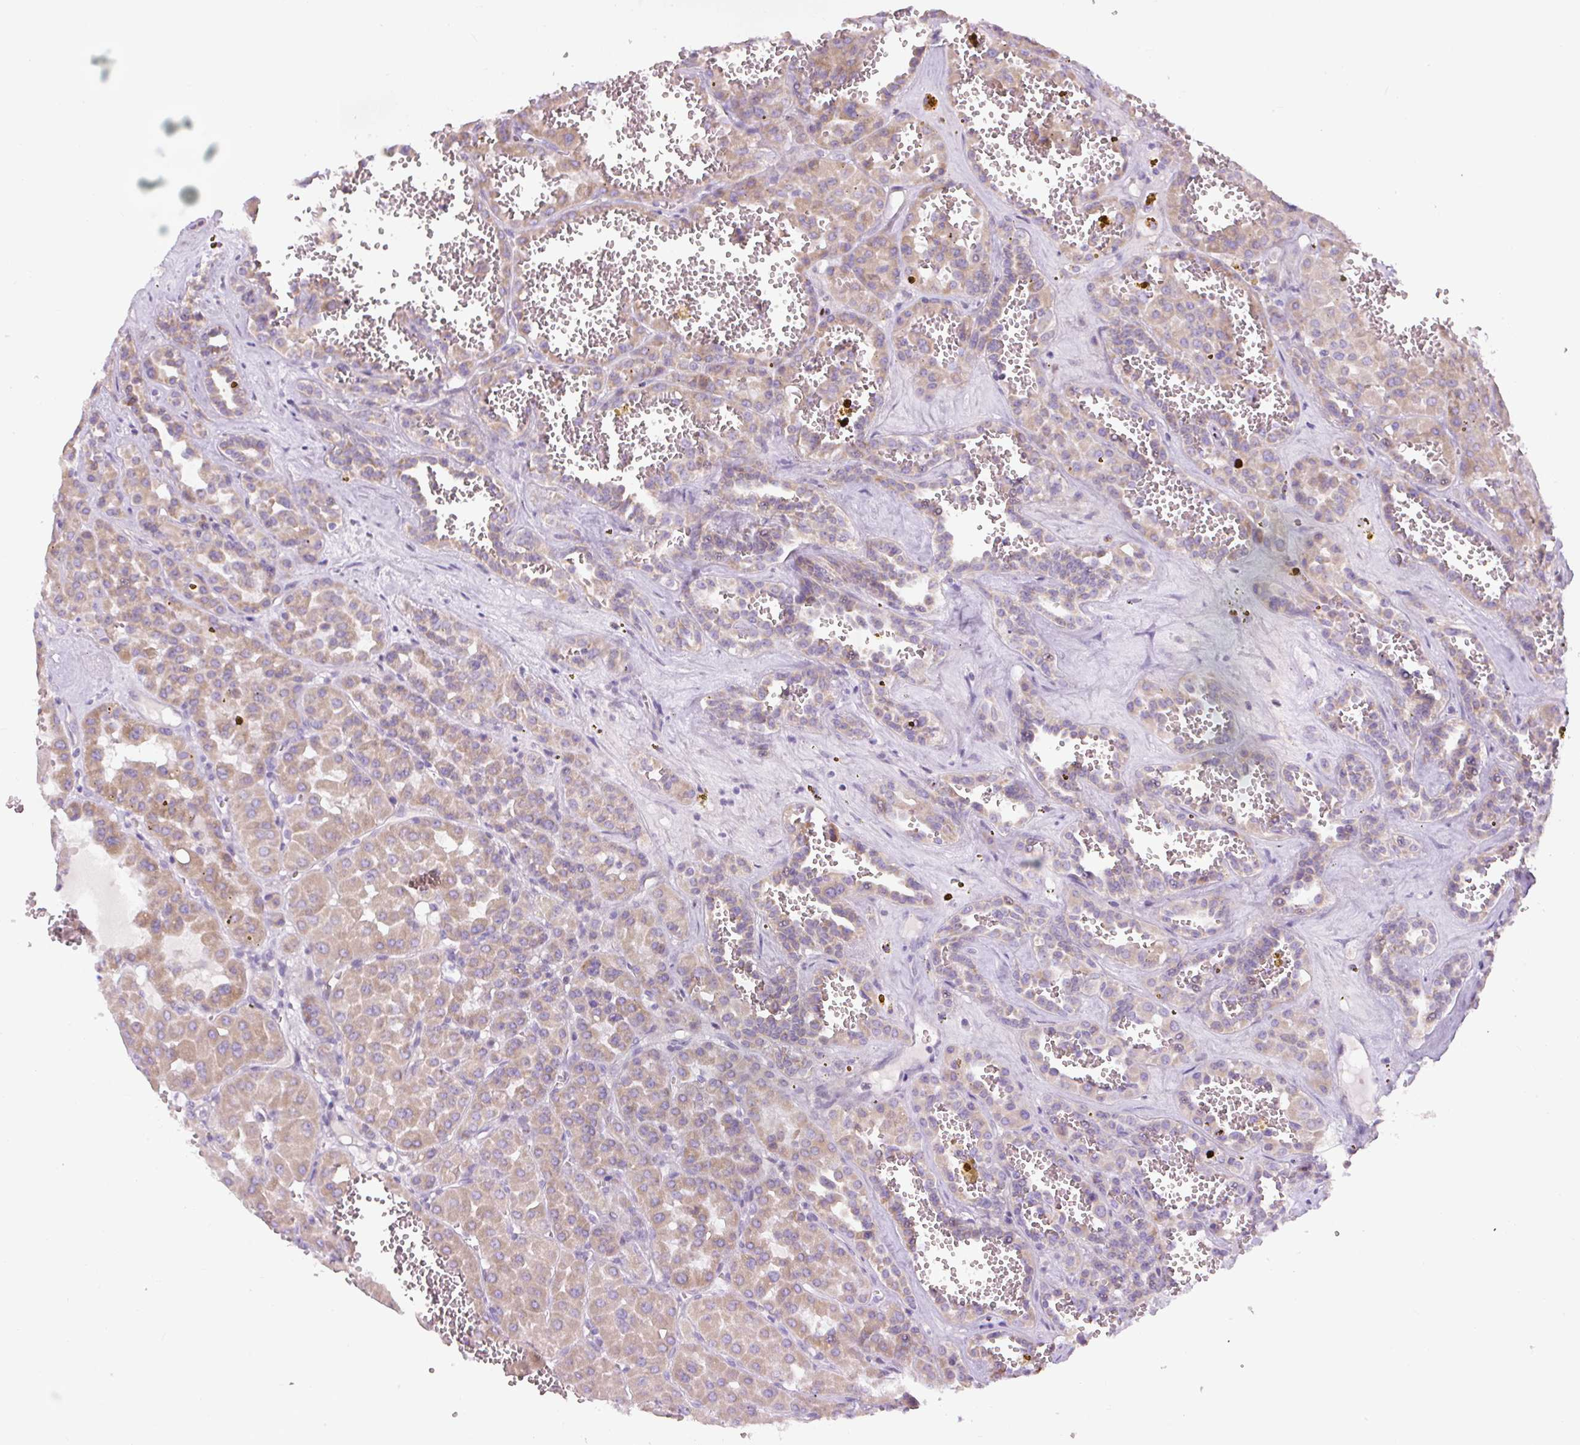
{"staining": {"intensity": "moderate", "quantity": ">75%", "location": "cytoplasmic/membranous"}, "tissue": "renal cancer", "cell_type": "Tumor cells", "image_type": "cancer", "snomed": [{"axis": "morphology", "description": "Carcinoma, NOS"}, {"axis": "topography", "description": "Kidney"}], "caption": "Renal cancer (carcinoma) stained with IHC reveals moderate cytoplasmic/membranous staining in approximately >75% of tumor cells.", "gene": "FGFBP3", "patient": {"sex": "female", "age": 75}}